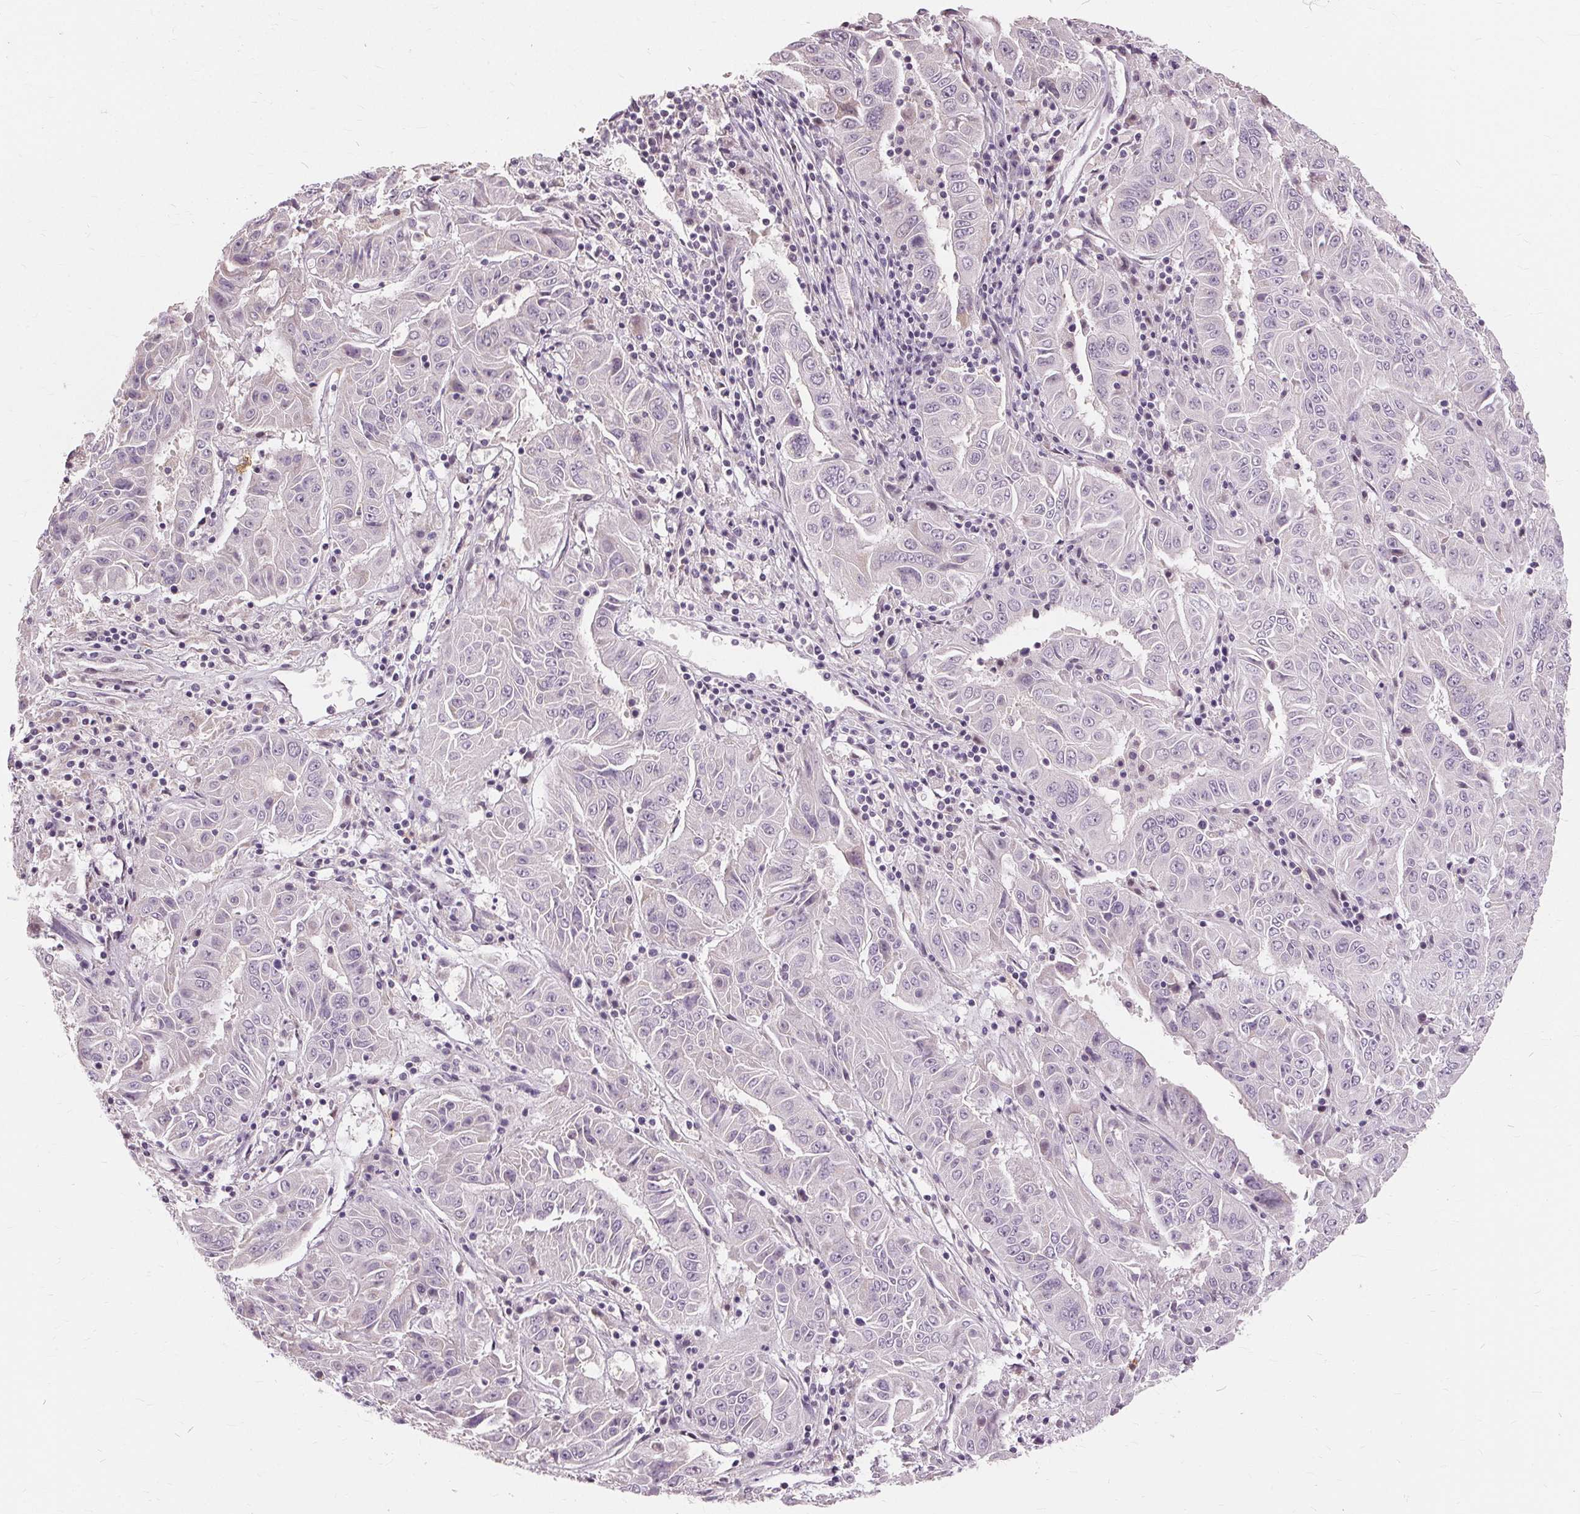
{"staining": {"intensity": "negative", "quantity": "none", "location": "none"}, "tissue": "pancreatic cancer", "cell_type": "Tumor cells", "image_type": "cancer", "snomed": [{"axis": "morphology", "description": "Adenocarcinoma, NOS"}, {"axis": "topography", "description": "Pancreas"}], "caption": "Immunohistochemical staining of human pancreatic cancer reveals no significant expression in tumor cells. Brightfield microscopy of IHC stained with DAB (3,3'-diaminobenzidine) (brown) and hematoxylin (blue), captured at high magnification.", "gene": "SIGLEC6", "patient": {"sex": "male", "age": 63}}